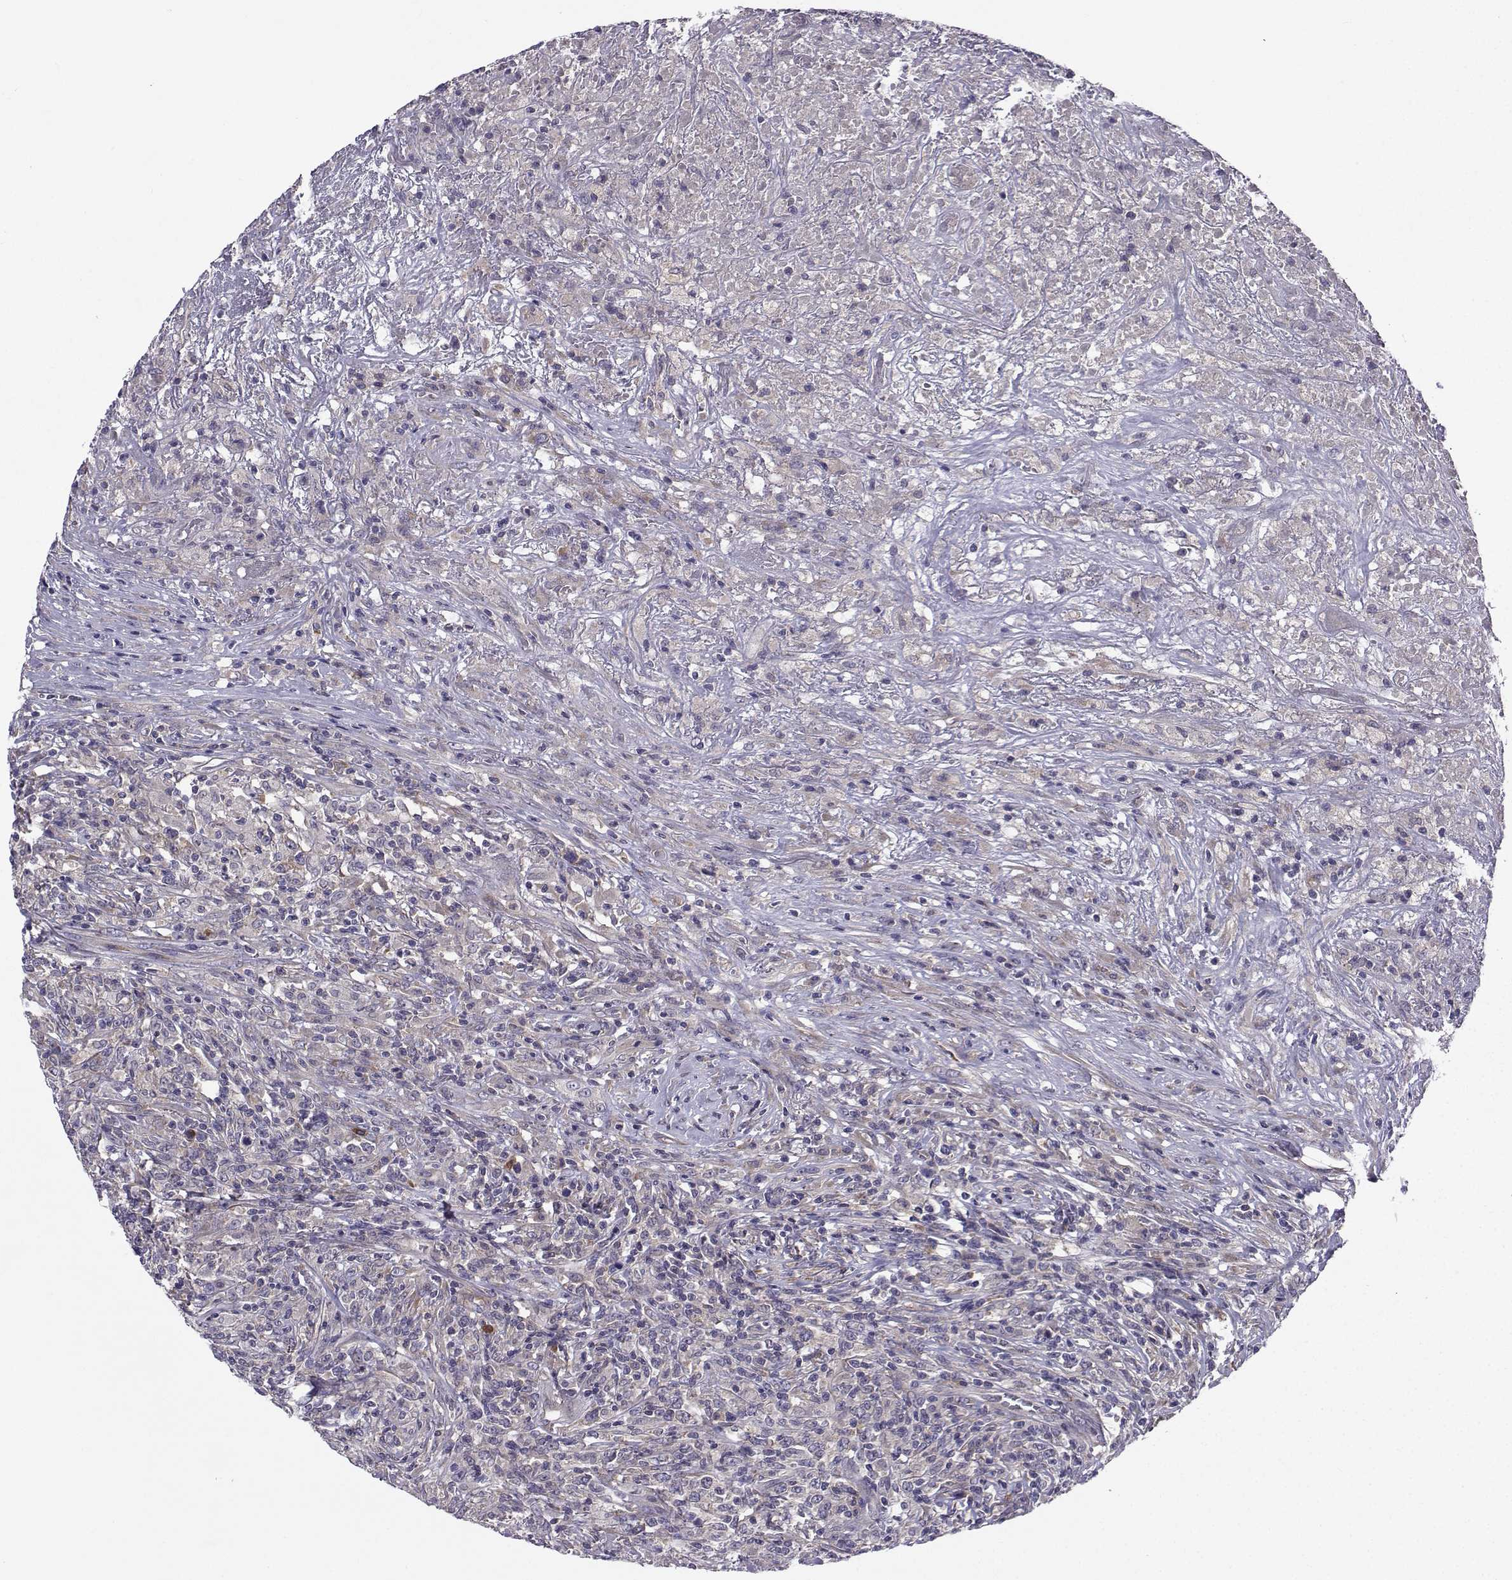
{"staining": {"intensity": "negative", "quantity": "none", "location": "none"}, "tissue": "lymphoma", "cell_type": "Tumor cells", "image_type": "cancer", "snomed": [{"axis": "morphology", "description": "Malignant lymphoma, non-Hodgkin's type, High grade"}, {"axis": "topography", "description": "Lung"}], "caption": "This is an immunohistochemistry image of human lymphoma. There is no positivity in tumor cells.", "gene": "STXBP5", "patient": {"sex": "male", "age": 79}}